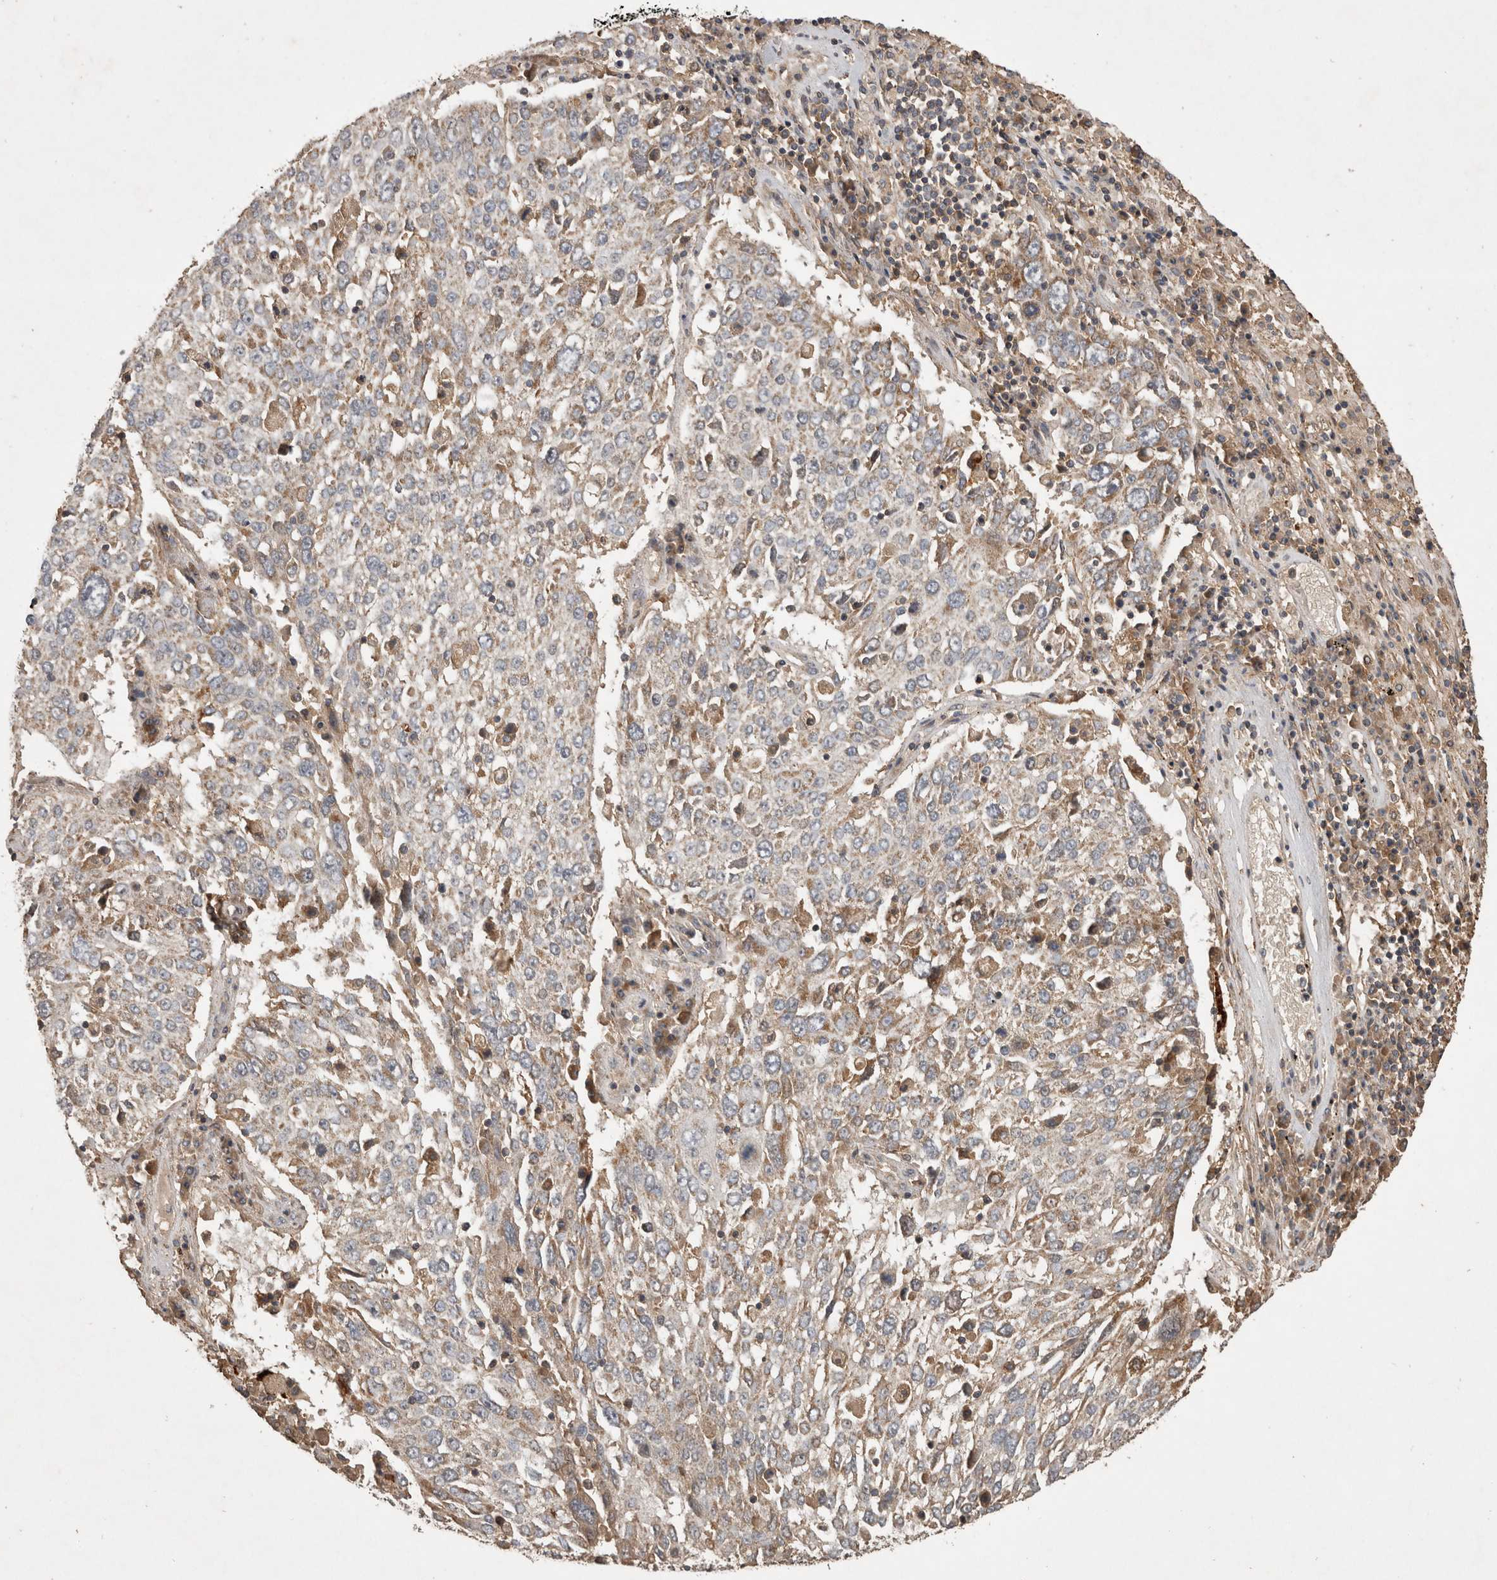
{"staining": {"intensity": "weak", "quantity": "25%-75%", "location": "cytoplasmic/membranous"}, "tissue": "lung cancer", "cell_type": "Tumor cells", "image_type": "cancer", "snomed": [{"axis": "morphology", "description": "Squamous cell carcinoma, NOS"}, {"axis": "topography", "description": "Lung"}], "caption": "Lung cancer stained for a protein displays weak cytoplasmic/membranous positivity in tumor cells. The protein of interest is stained brown, and the nuclei are stained in blue (DAB IHC with brightfield microscopy, high magnification).", "gene": "TRMT61B", "patient": {"sex": "male", "age": 65}}